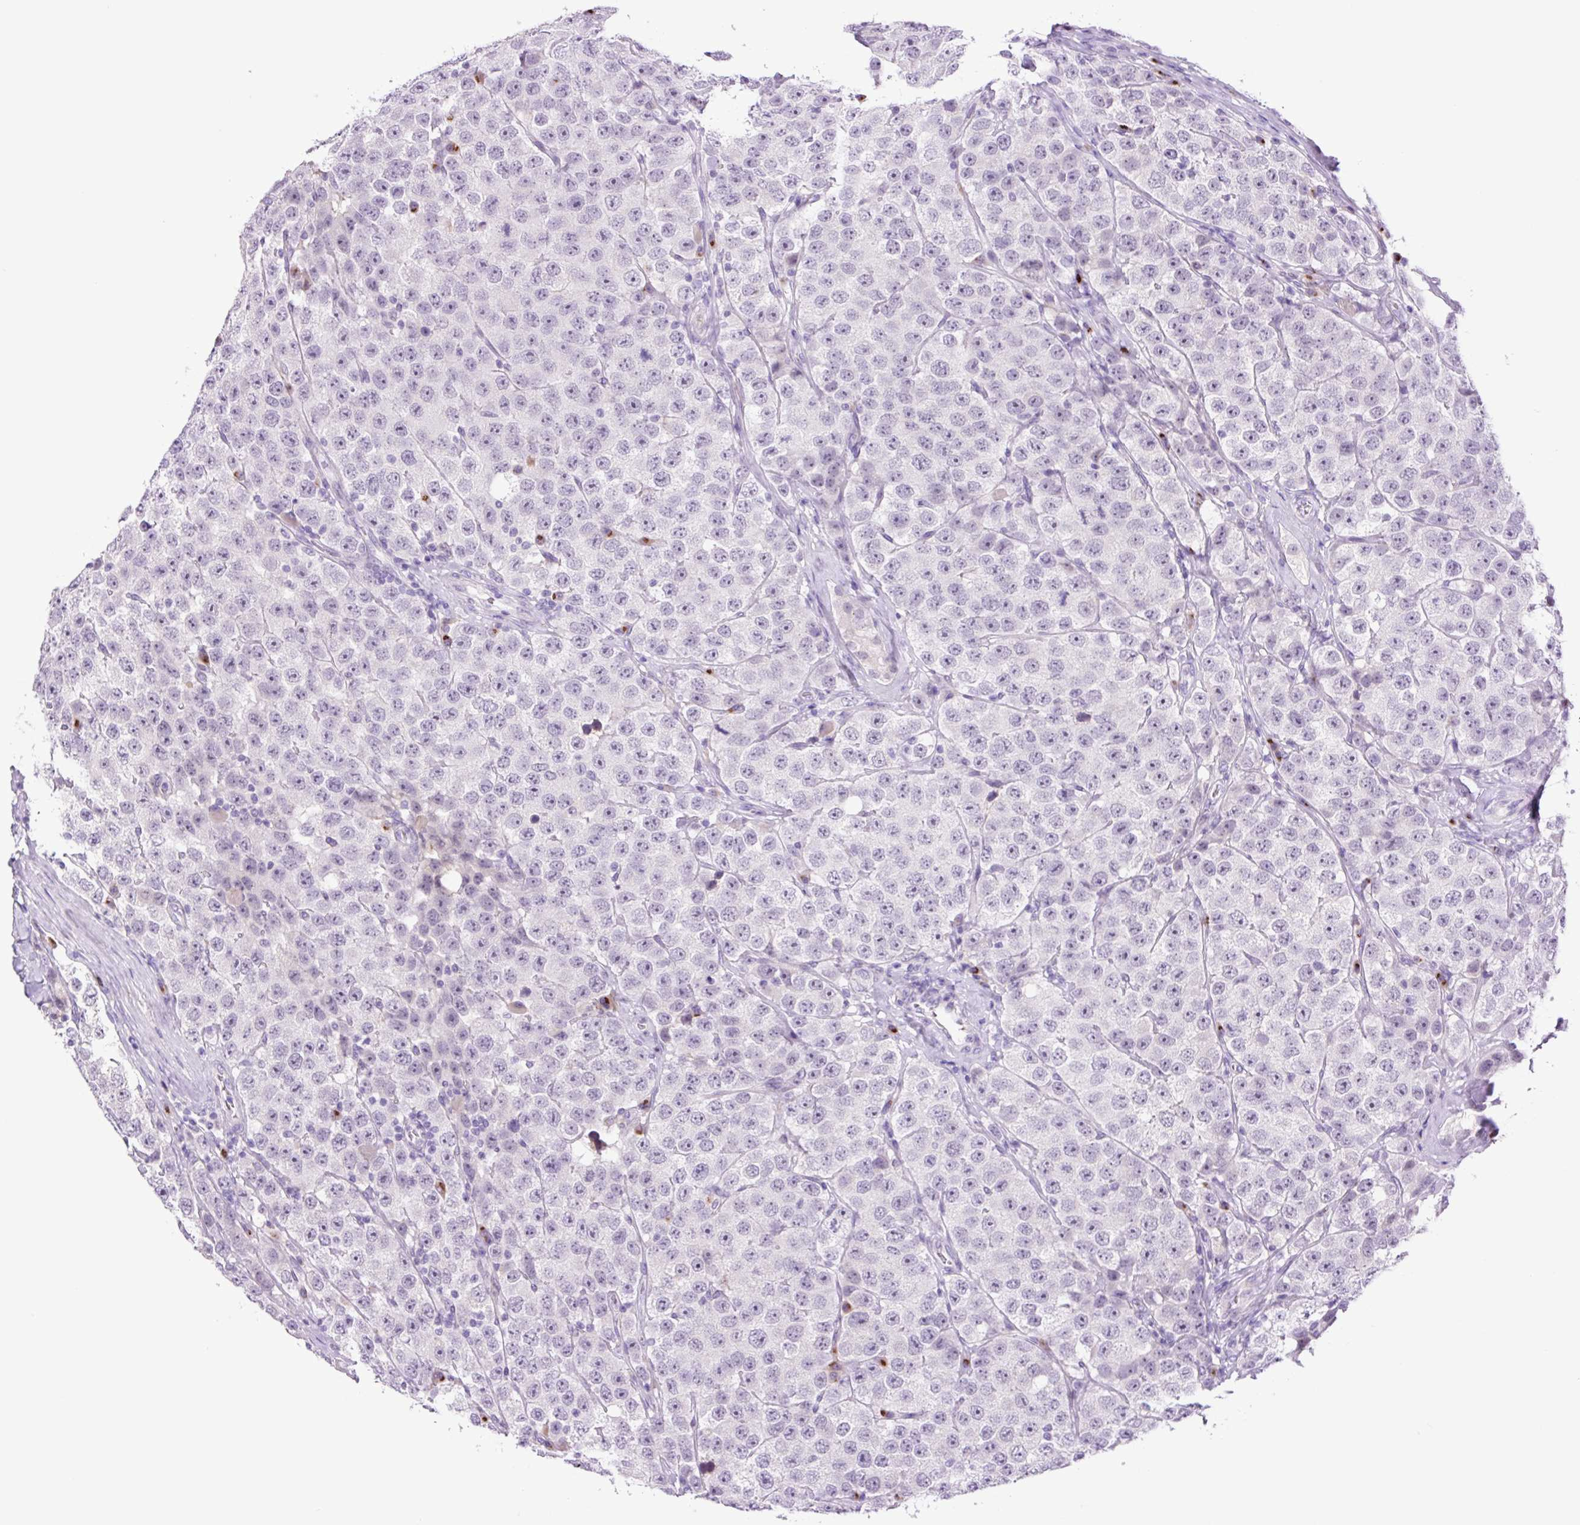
{"staining": {"intensity": "negative", "quantity": "none", "location": "none"}, "tissue": "testis cancer", "cell_type": "Tumor cells", "image_type": "cancer", "snomed": [{"axis": "morphology", "description": "Seminoma, NOS"}, {"axis": "topography", "description": "Testis"}], "caption": "The immunohistochemistry (IHC) histopathology image has no significant positivity in tumor cells of testis seminoma tissue. The staining is performed using DAB brown chromogen with nuclei counter-stained in using hematoxylin.", "gene": "MFSD3", "patient": {"sex": "male", "age": 28}}